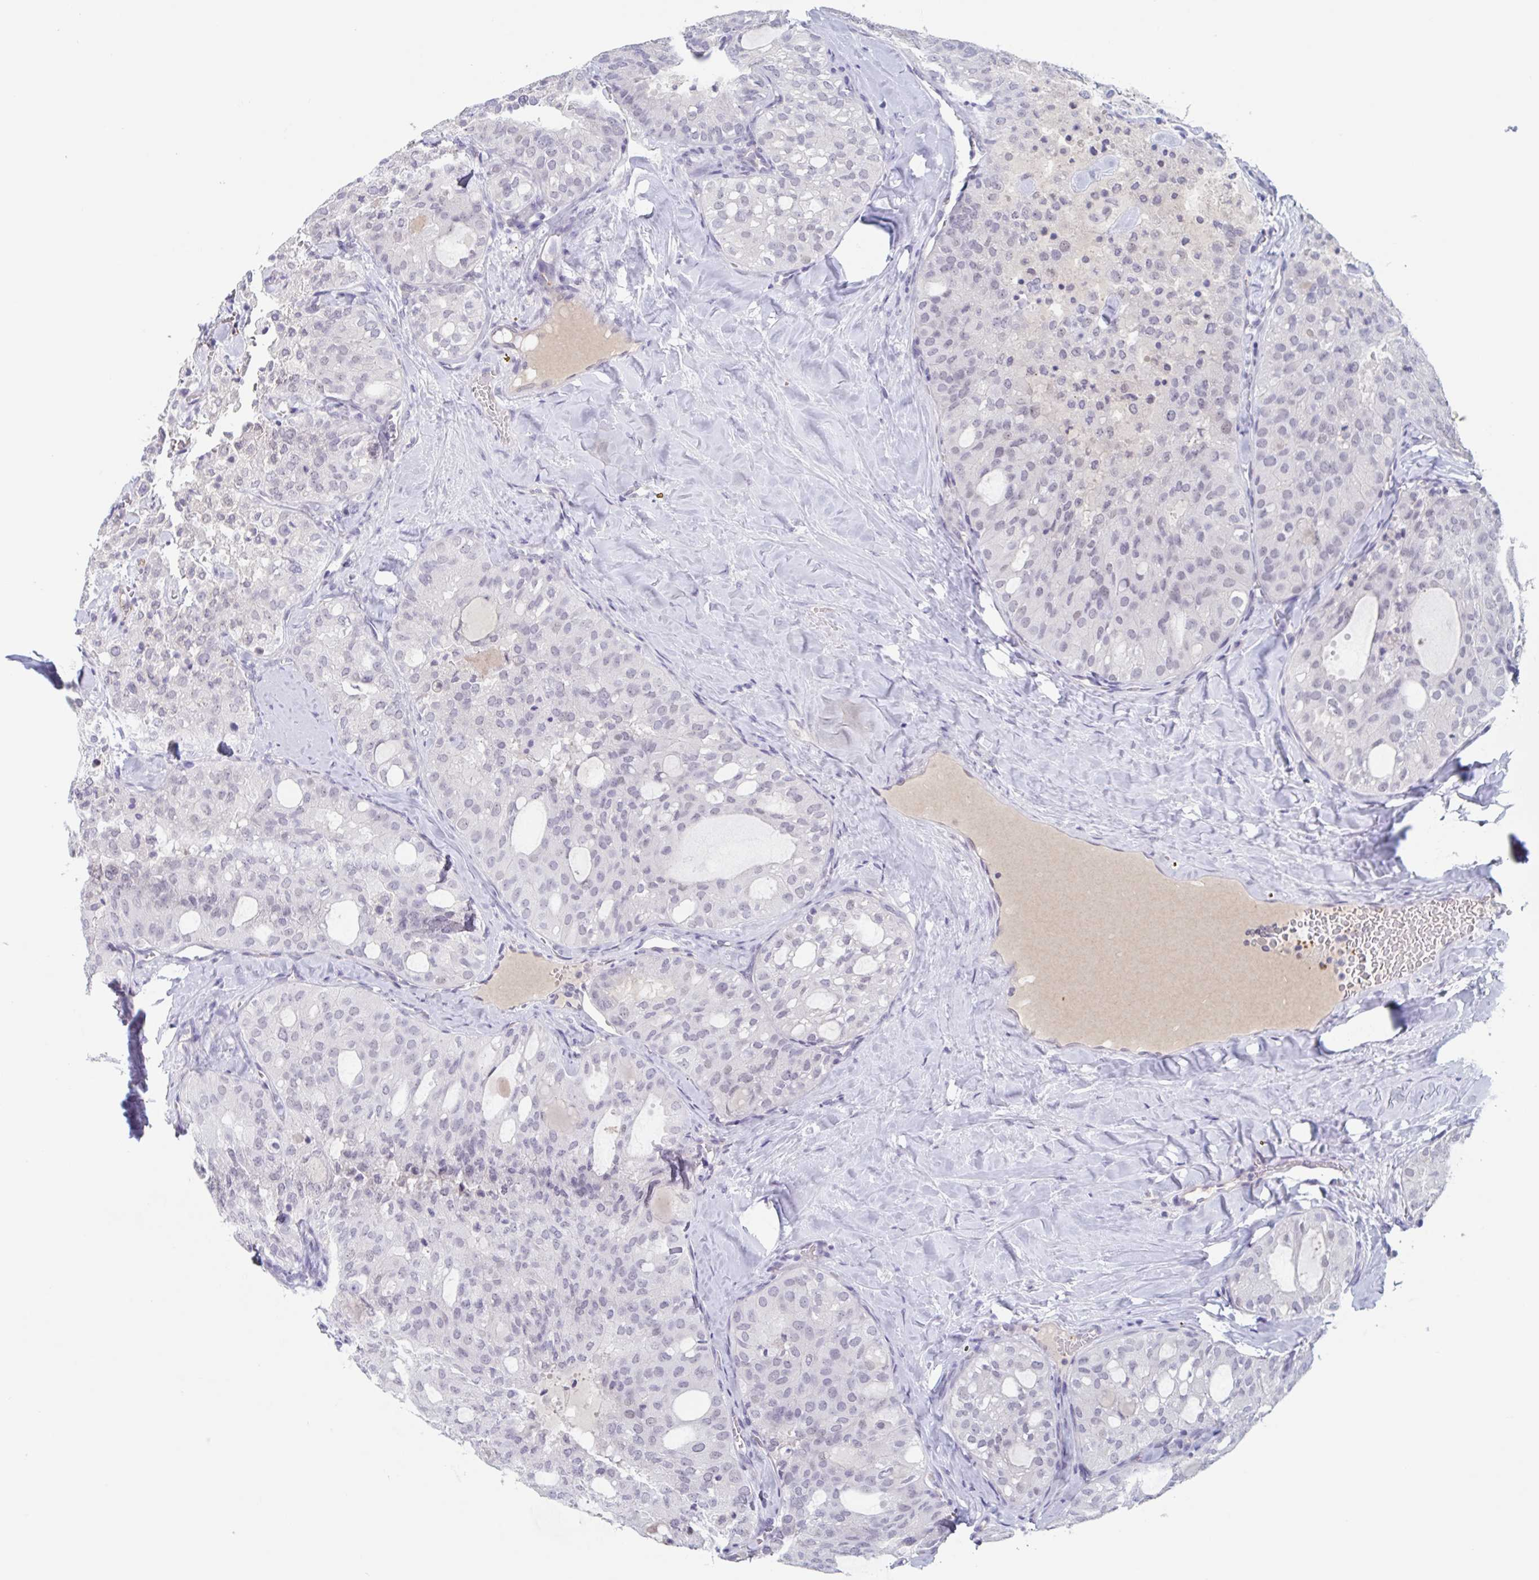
{"staining": {"intensity": "negative", "quantity": "none", "location": "none"}, "tissue": "thyroid cancer", "cell_type": "Tumor cells", "image_type": "cancer", "snomed": [{"axis": "morphology", "description": "Follicular adenoma carcinoma, NOS"}, {"axis": "topography", "description": "Thyroid gland"}], "caption": "Tumor cells are negative for protein expression in human follicular adenoma carcinoma (thyroid). (DAB immunohistochemistry visualized using brightfield microscopy, high magnification).", "gene": "KDM4D", "patient": {"sex": "male", "age": 75}}